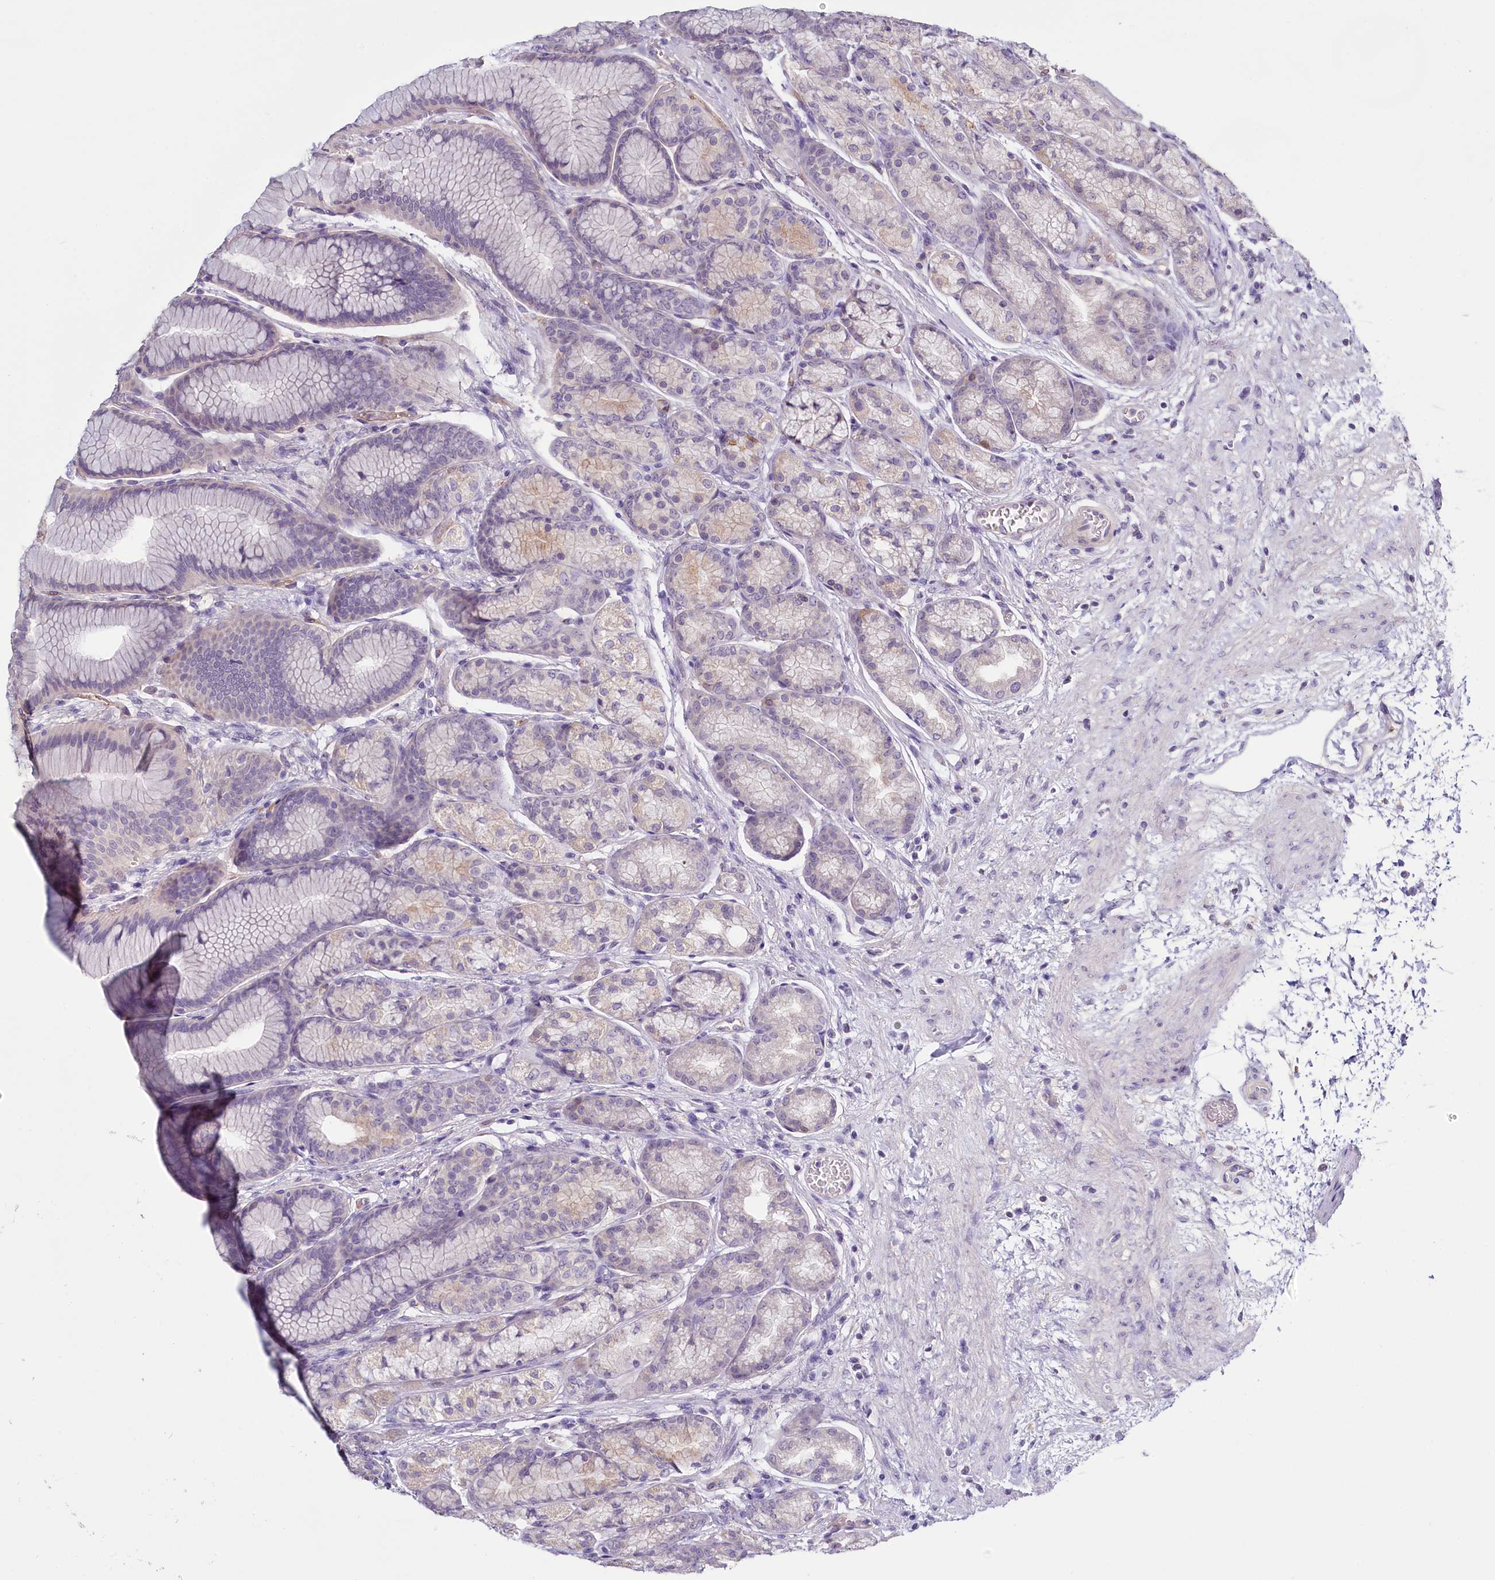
{"staining": {"intensity": "strong", "quantity": "<25%", "location": "cytoplasmic/membranous"}, "tissue": "stomach", "cell_type": "Glandular cells", "image_type": "normal", "snomed": [{"axis": "morphology", "description": "Normal tissue, NOS"}, {"axis": "morphology", "description": "Adenocarcinoma, NOS"}, {"axis": "morphology", "description": "Adenocarcinoma, High grade"}, {"axis": "topography", "description": "Stomach, upper"}, {"axis": "topography", "description": "Stomach"}], "caption": "Protein expression analysis of normal stomach displays strong cytoplasmic/membranous staining in about <25% of glandular cells.", "gene": "PDE6D", "patient": {"sex": "female", "age": 65}}